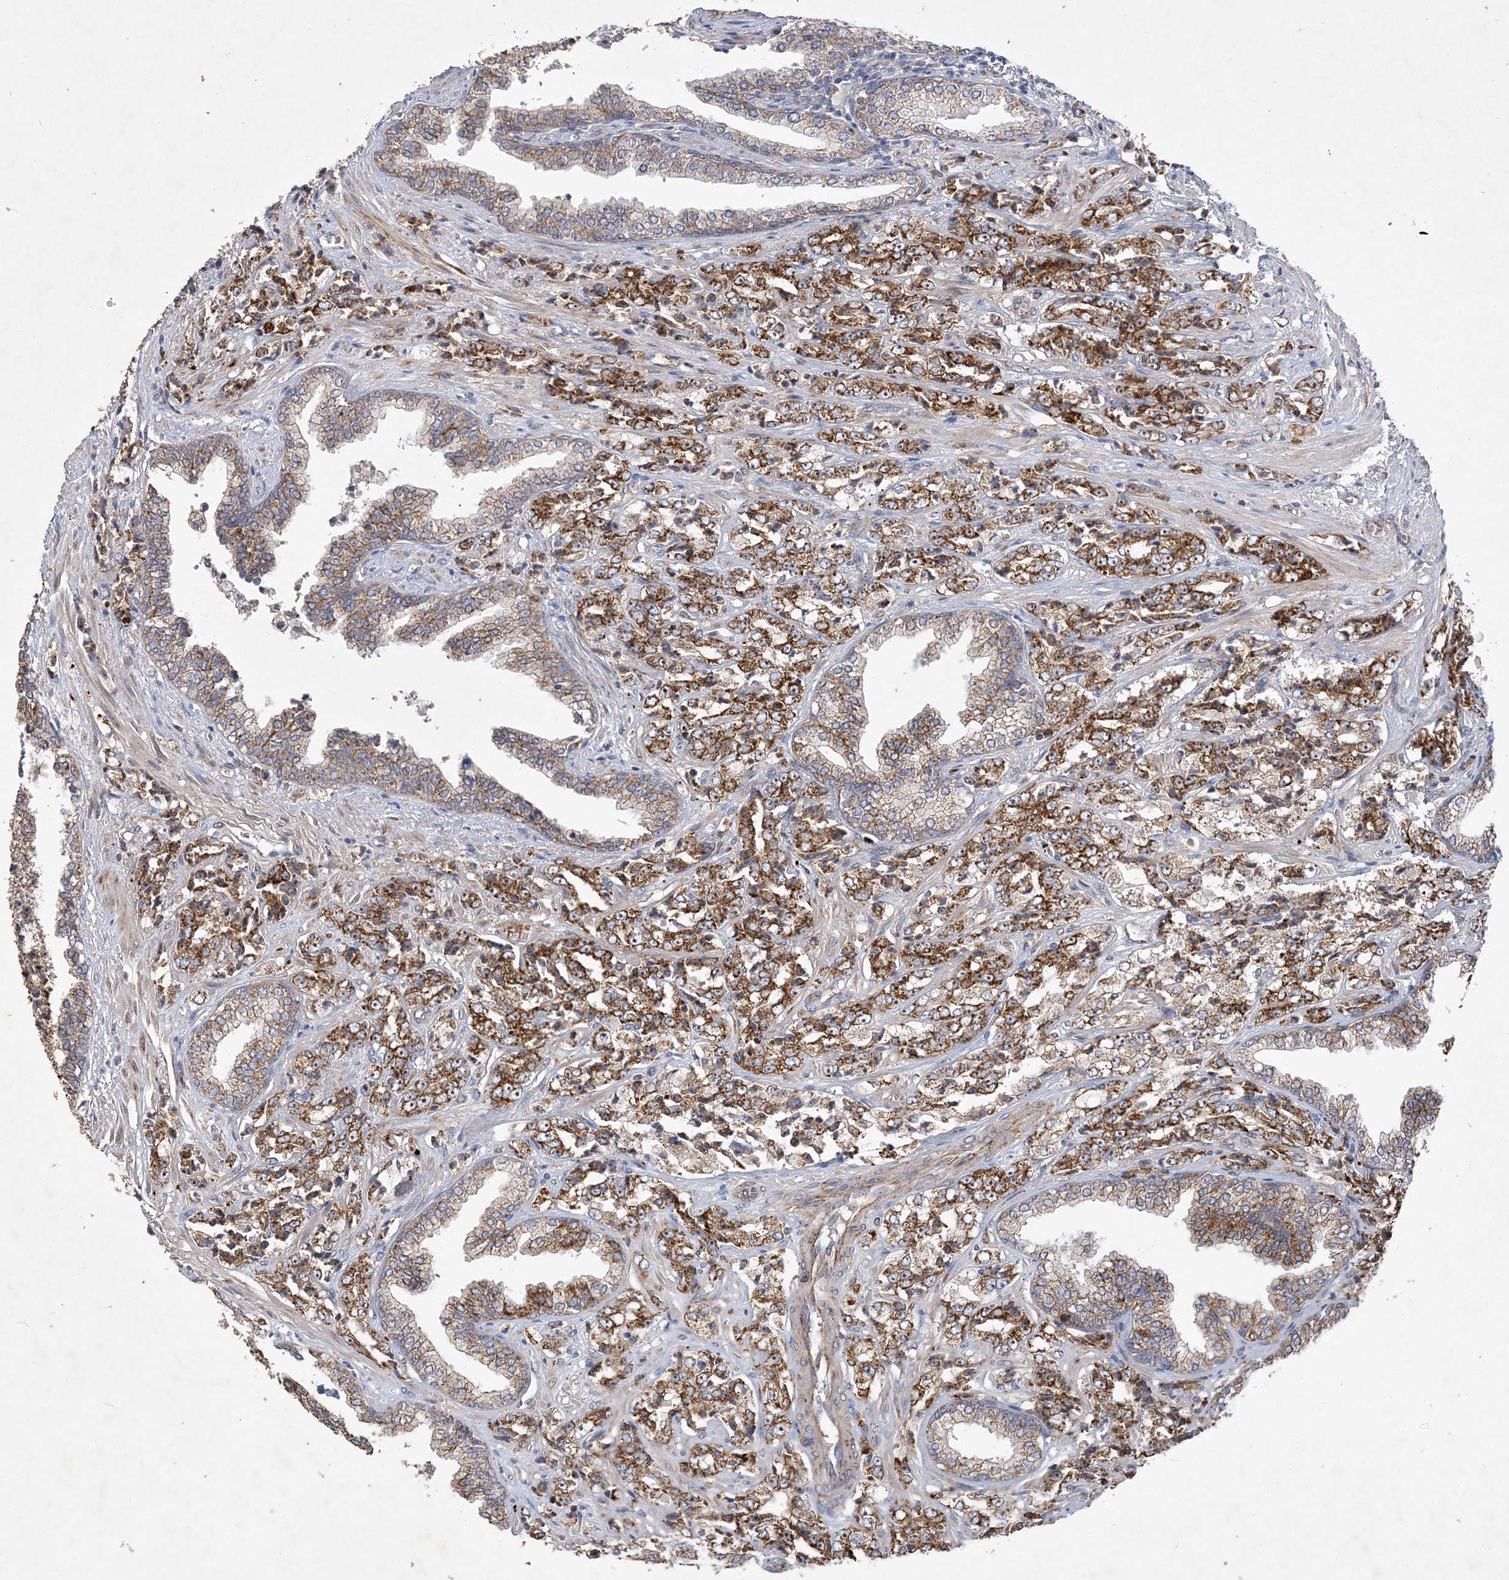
{"staining": {"intensity": "strong", "quantity": ">75%", "location": "cytoplasmic/membranous"}, "tissue": "prostate cancer", "cell_type": "Tumor cells", "image_type": "cancer", "snomed": [{"axis": "morphology", "description": "Adenocarcinoma, High grade"}, {"axis": "topography", "description": "Prostate"}], "caption": "A high-resolution micrograph shows immunohistochemistry staining of high-grade adenocarcinoma (prostate), which reveals strong cytoplasmic/membranous positivity in approximately >75% of tumor cells. (DAB = brown stain, brightfield microscopy at high magnification).", "gene": "FEZ2", "patient": {"sex": "male", "age": 71}}